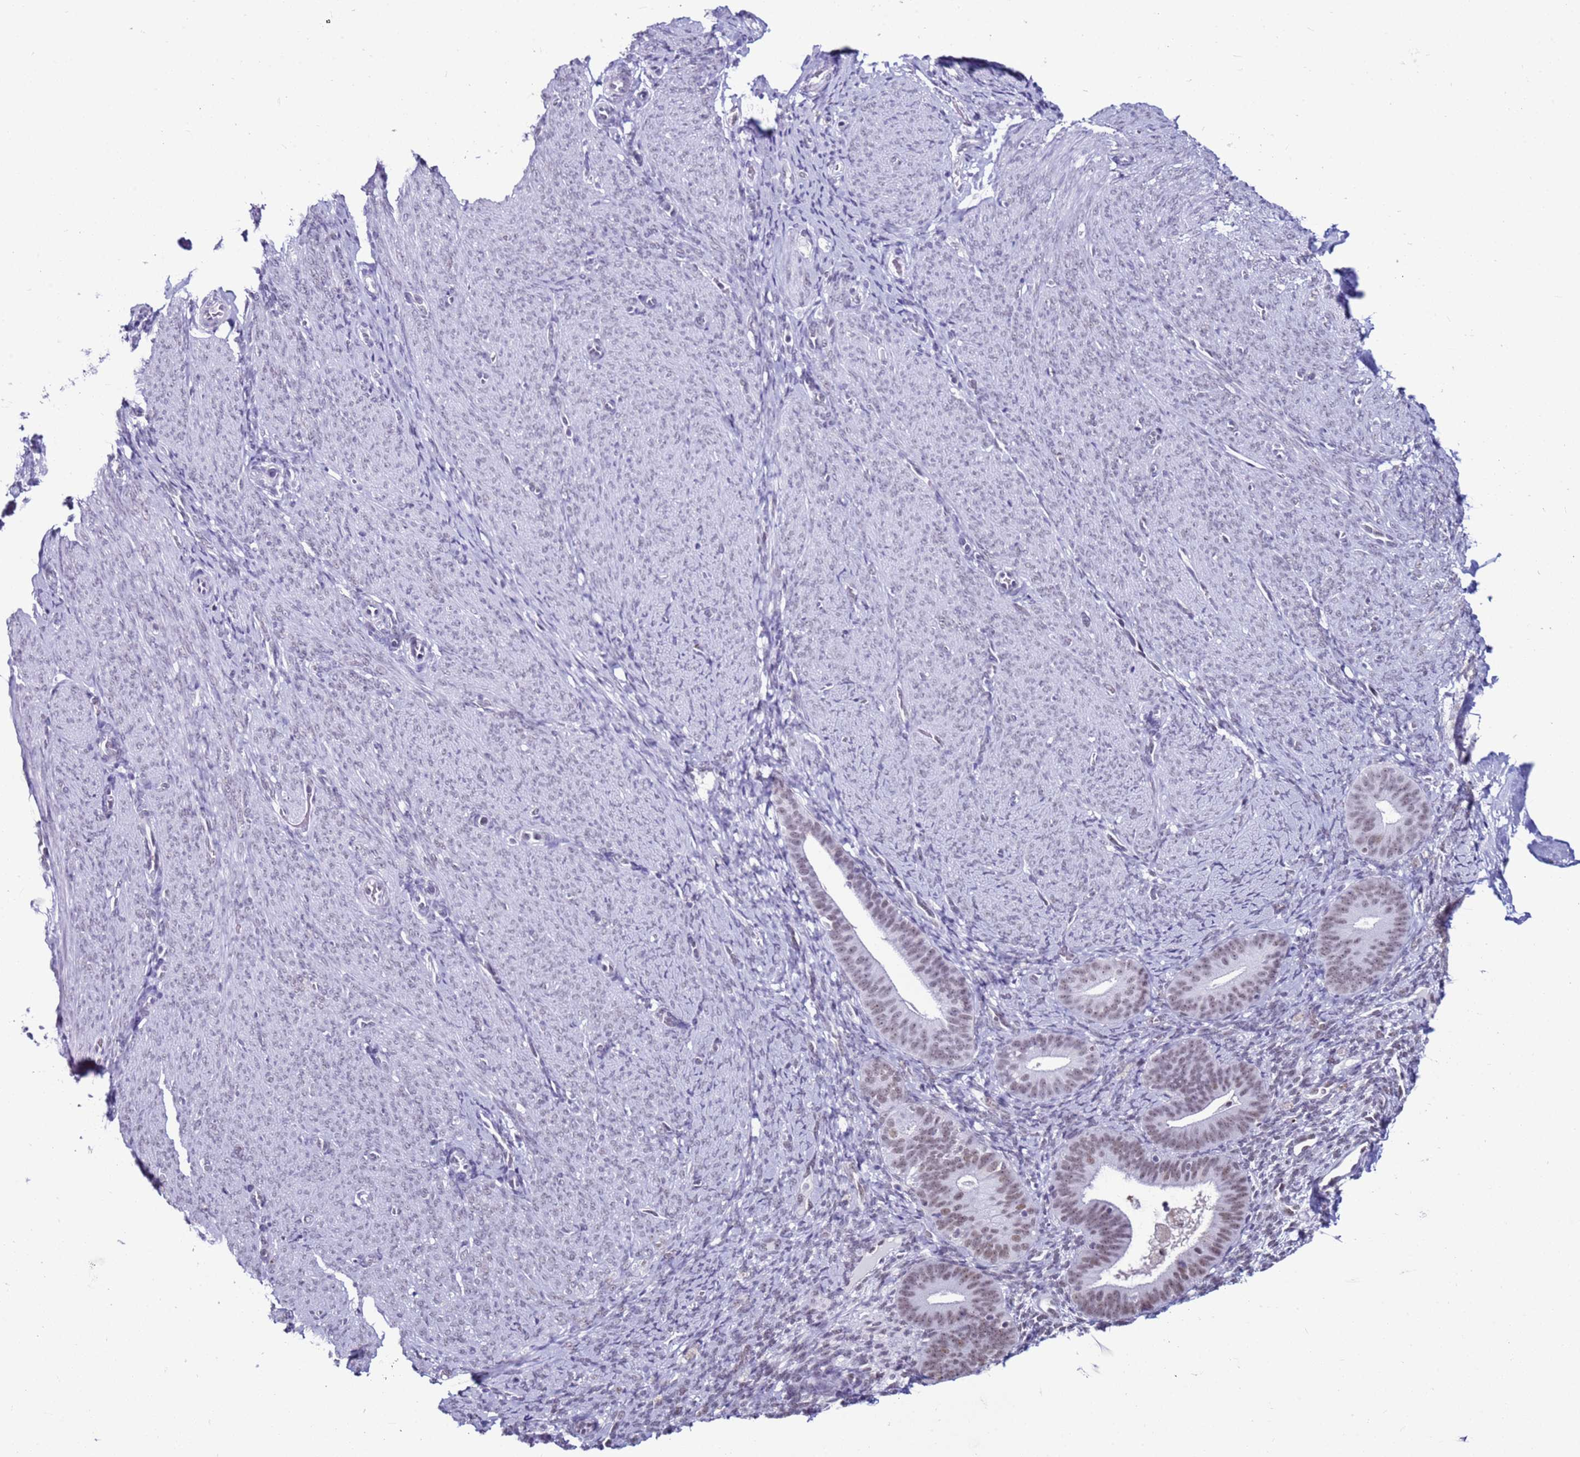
{"staining": {"intensity": "negative", "quantity": "none", "location": "none"}, "tissue": "endometrium", "cell_type": "Cells in endometrial stroma", "image_type": "normal", "snomed": [{"axis": "morphology", "description": "Normal tissue, NOS"}, {"axis": "topography", "description": "Endometrium"}], "caption": "Protein analysis of unremarkable endometrium reveals no significant staining in cells in endometrial stroma.", "gene": "DHX15", "patient": {"sex": "female", "age": 65}}